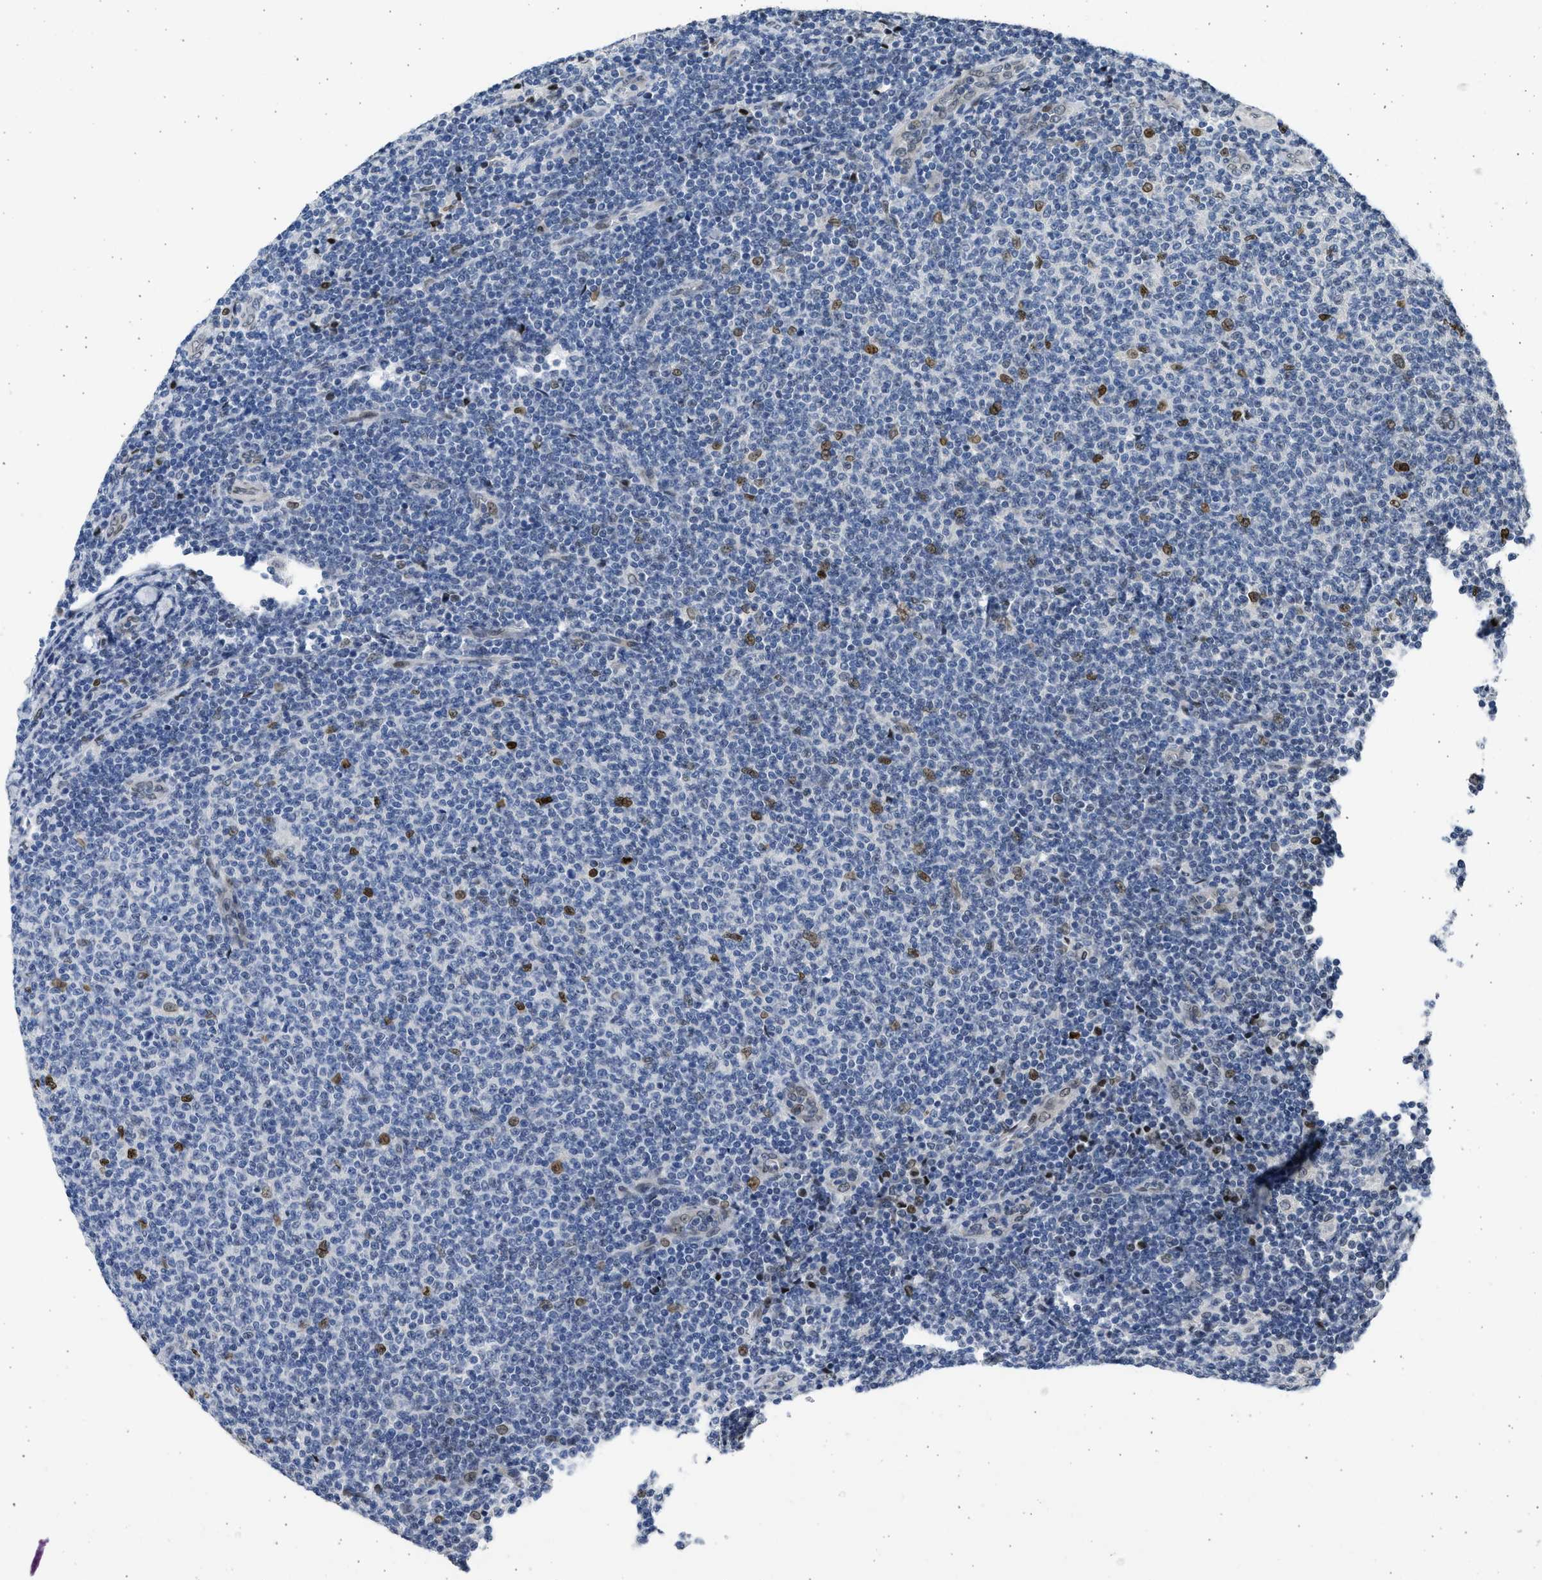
{"staining": {"intensity": "moderate", "quantity": "<25%", "location": "nuclear"}, "tissue": "lymphoma", "cell_type": "Tumor cells", "image_type": "cancer", "snomed": [{"axis": "morphology", "description": "Malignant lymphoma, non-Hodgkin's type, Low grade"}, {"axis": "topography", "description": "Lymph node"}], "caption": "A photomicrograph showing moderate nuclear expression in about <25% of tumor cells in low-grade malignant lymphoma, non-Hodgkin's type, as visualized by brown immunohistochemical staining.", "gene": "HMGN3", "patient": {"sex": "male", "age": 66}}